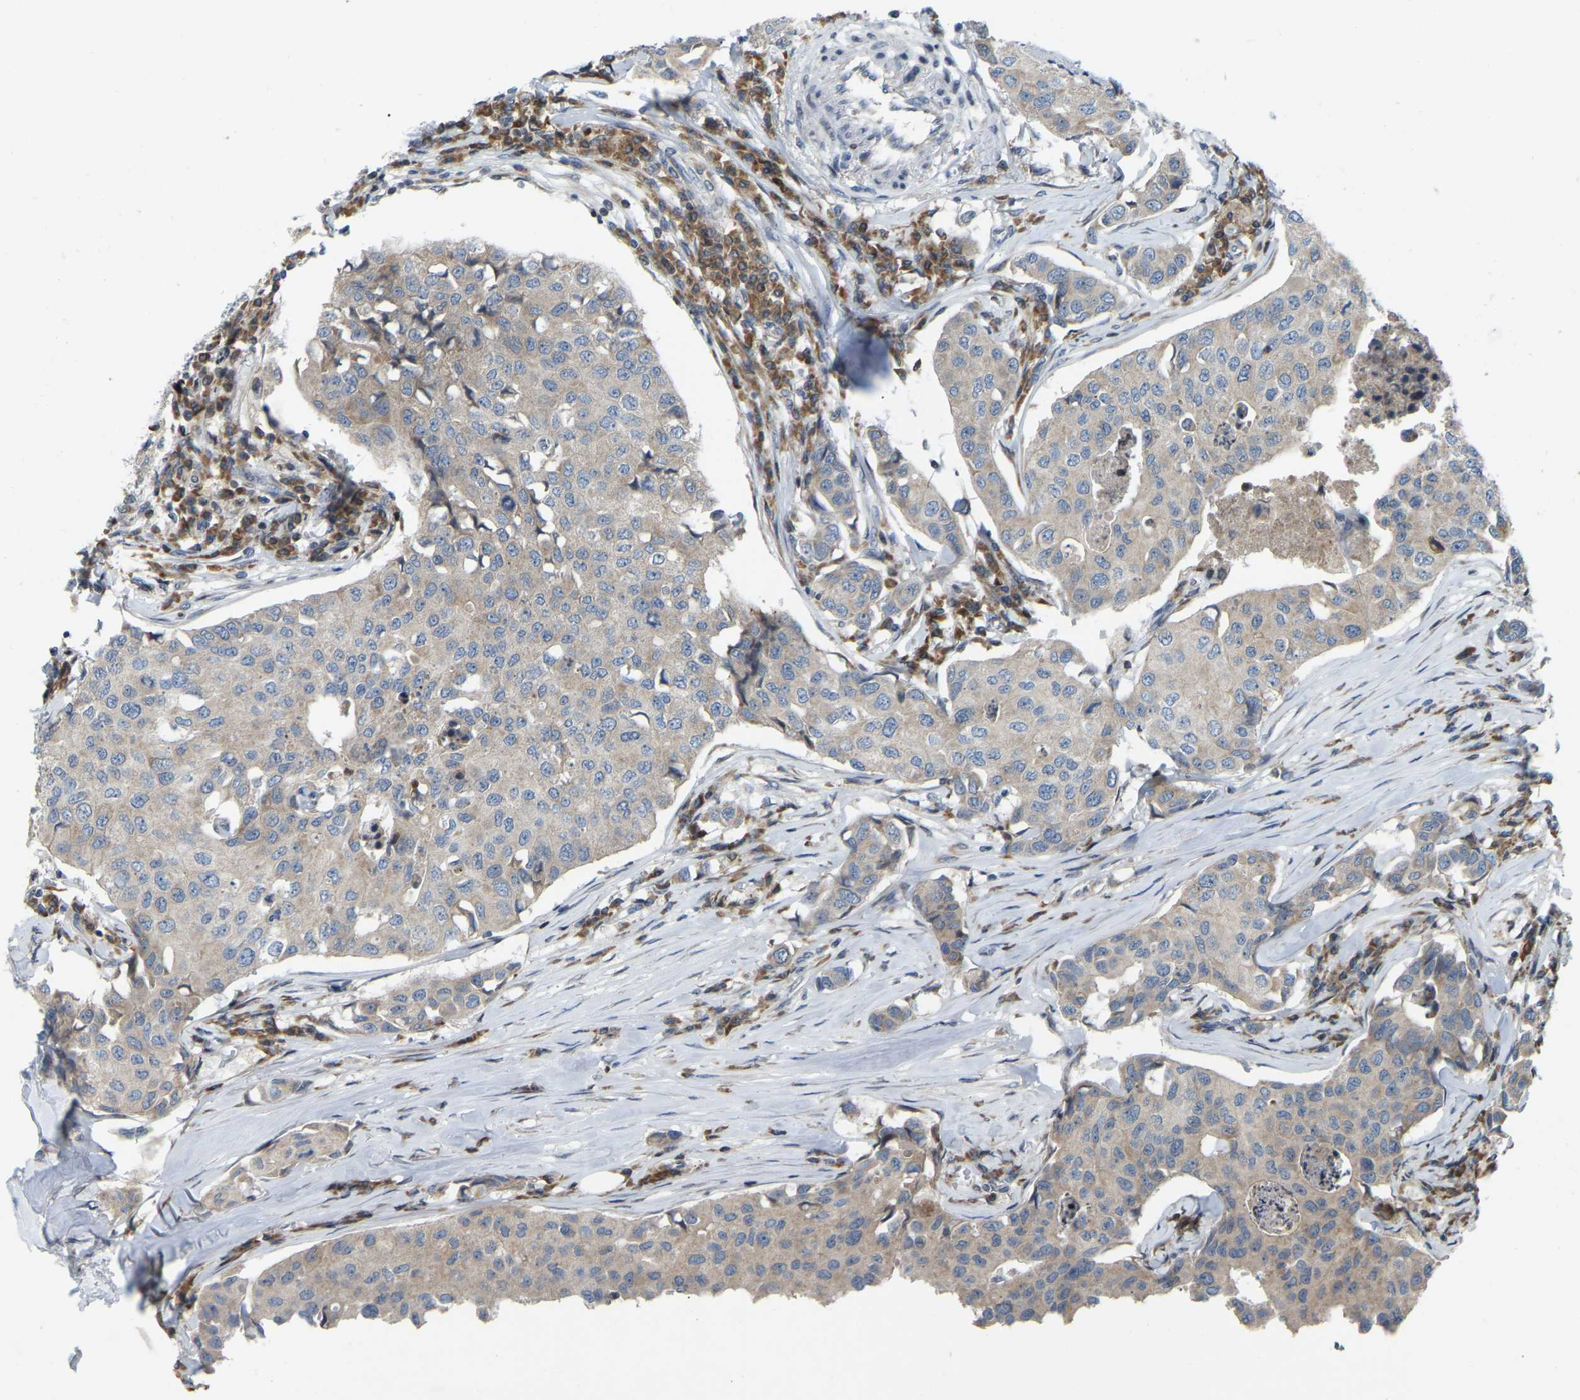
{"staining": {"intensity": "weak", "quantity": ">75%", "location": "cytoplasmic/membranous"}, "tissue": "breast cancer", "cell_type": "Tumor cells", "image_type": "cancer", "snomed": [{"axis": "morphology", "description": "Duct carcinoma"}, {"axis": "topography", "description": "Breast"}], "caption": "Tumor cells exhibit low levels of weak cytoplasmic/membranous positivity in about >75% of cells in human breast cancer.", "gene": "PARL", "patient": {"sex": "female", "age": 80}}